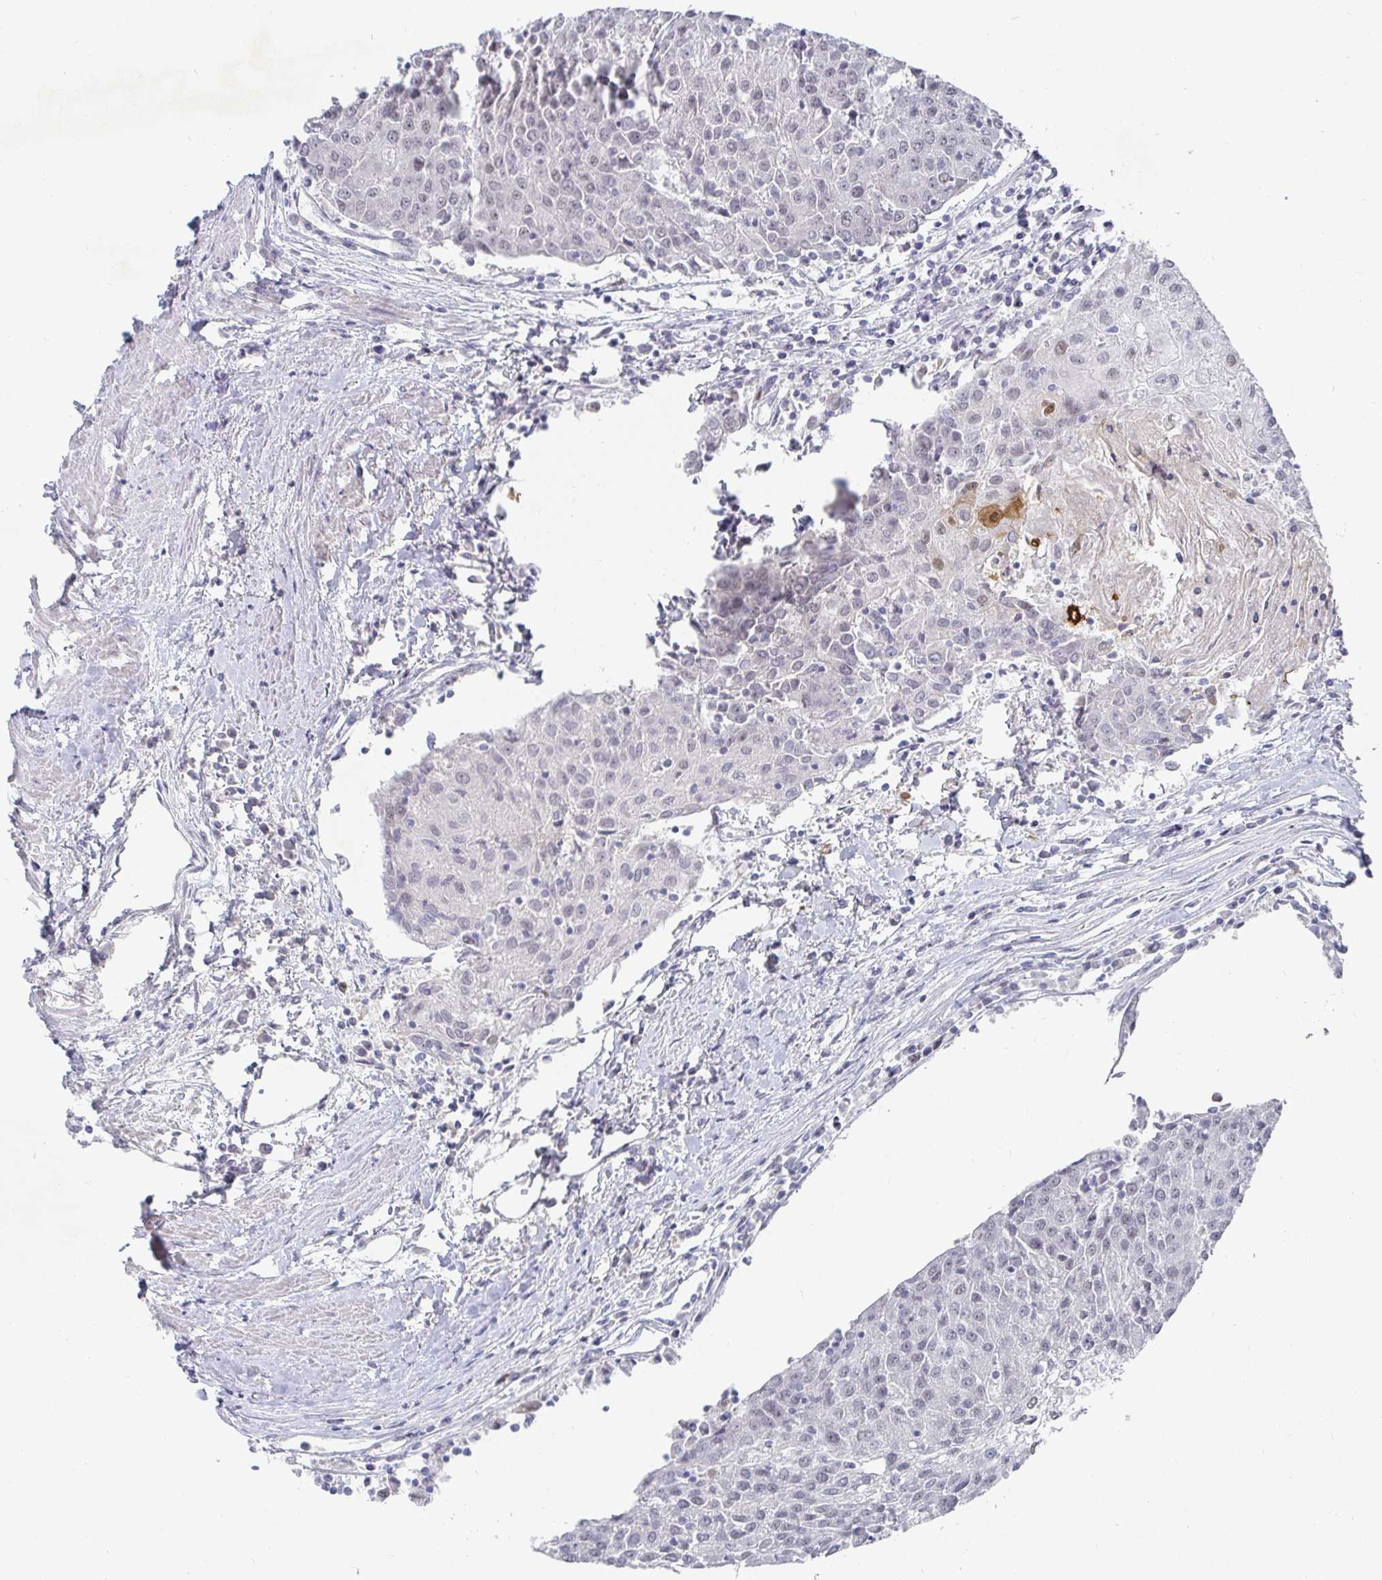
{"staining": {"intensity": "negative", "quantity": "none", "location": "none"}, "tissue": "urothelial cancer", "cell_type": "Tumor cells", "image_type": "cancer", "snomed": [{"axis": "morphology", "description": "Urothelial carcinoma, High grade"}, {"axis": "topography", "description": "Urinary bladder"}], "caption": "This is an immunohistochemistry micrograph of human high-grade urothelial carcinoma. There is no positivity in tumor cells.", "gene": "RCOR1", "patient": {"sex": "female", "age": 85}}